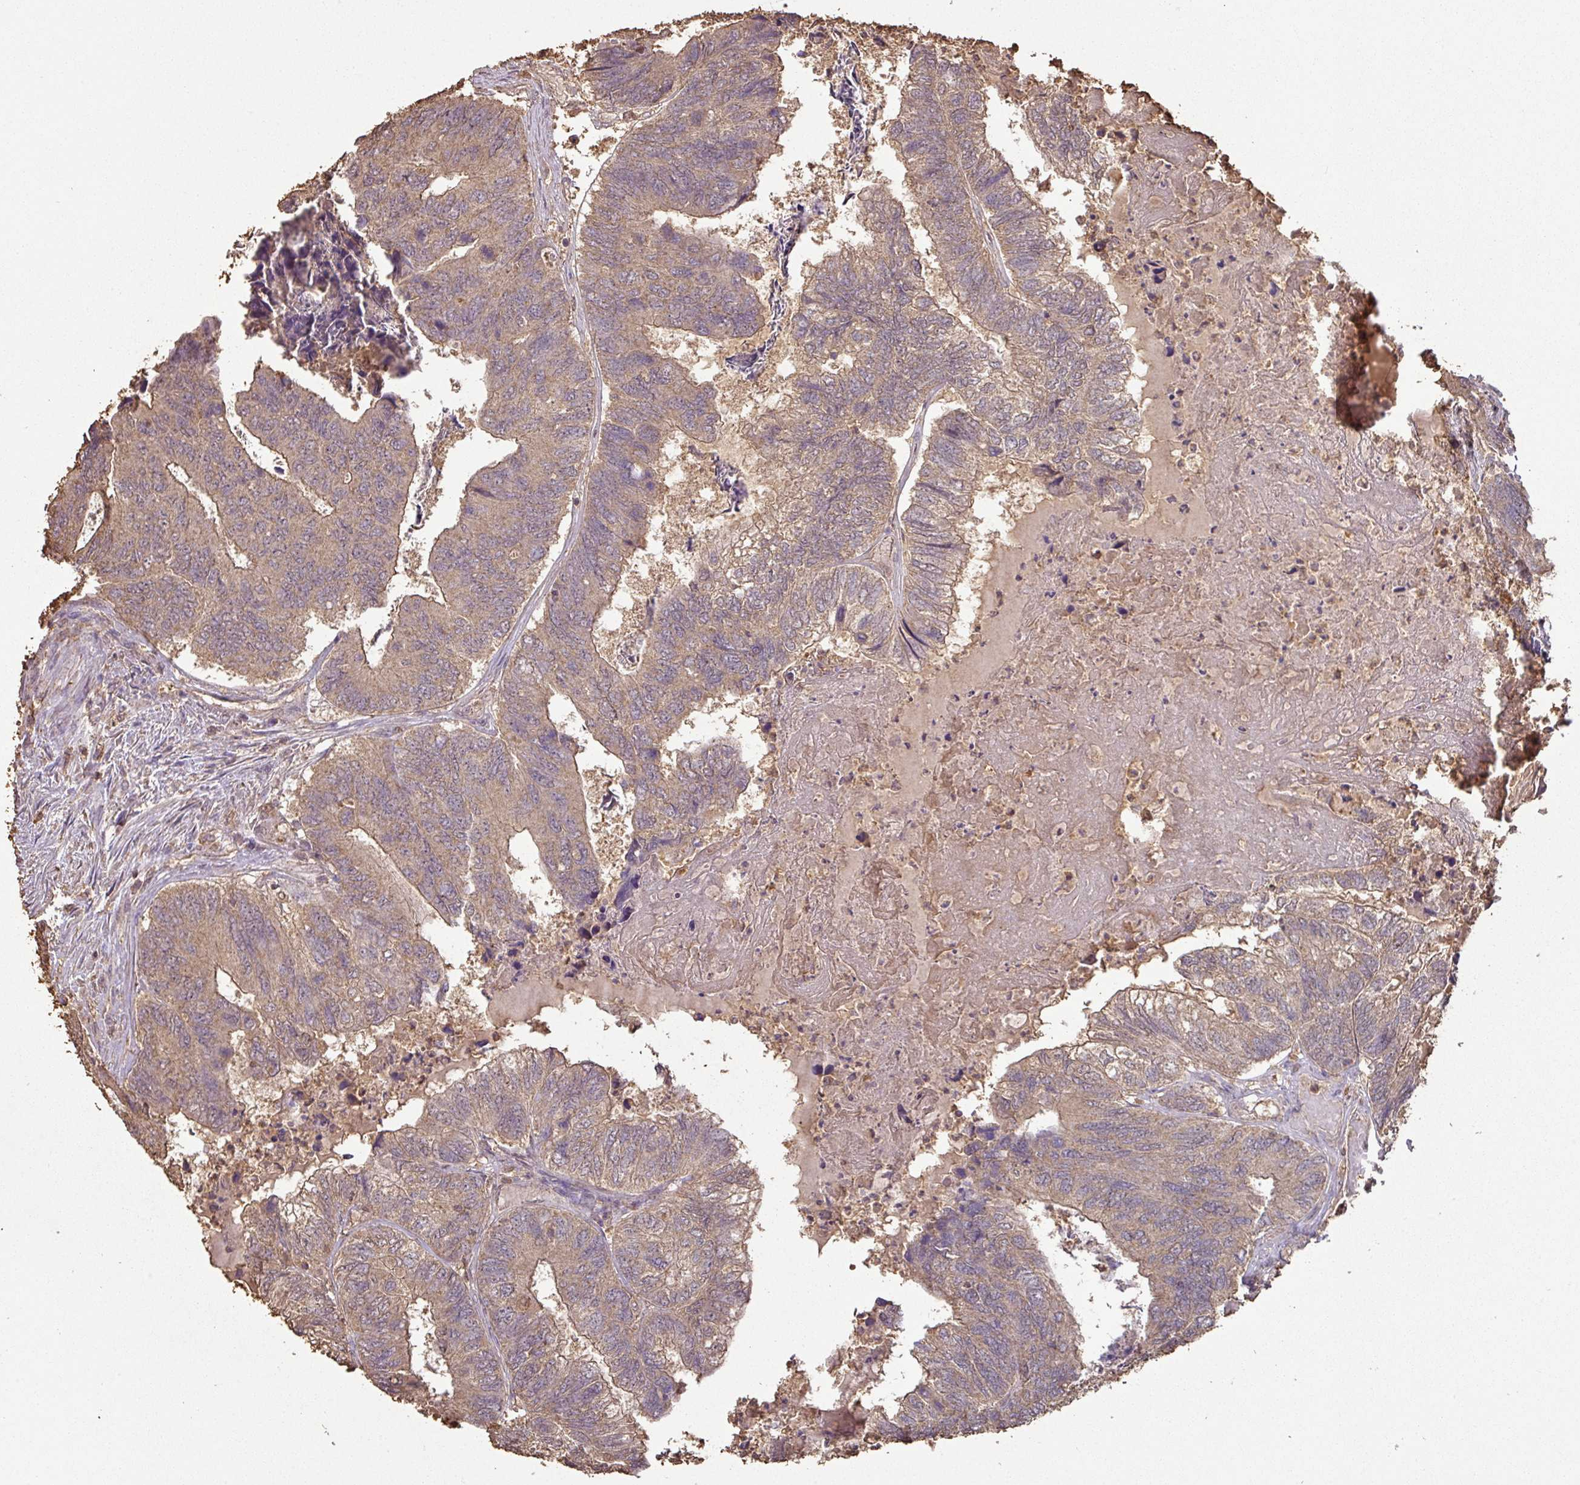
{"staining": {"intensity": "moderate", "quantity": ">75%", "location": "cytoplasmic/membranous"}, "tissue": "colorectal cancer", "cell_type": "Tumor cells", "image_type": "cancer", "snomed": [{"axis": "morphology", "description": "Adenocarcinoma, NOS"}, {"axis": "topography", "description": "Colon"}], "caption": "Protein staining displays moderate cytoplasmic/membranous positivity in approximately >75% of tumor cells in colorectal cancer. Using DAB (brown) and hematoxylin (blue) stains, captured at high magnification using brightfield microscopy.", "gene": "ATAT1", "patient": {"sex": "female", "age": 67}}